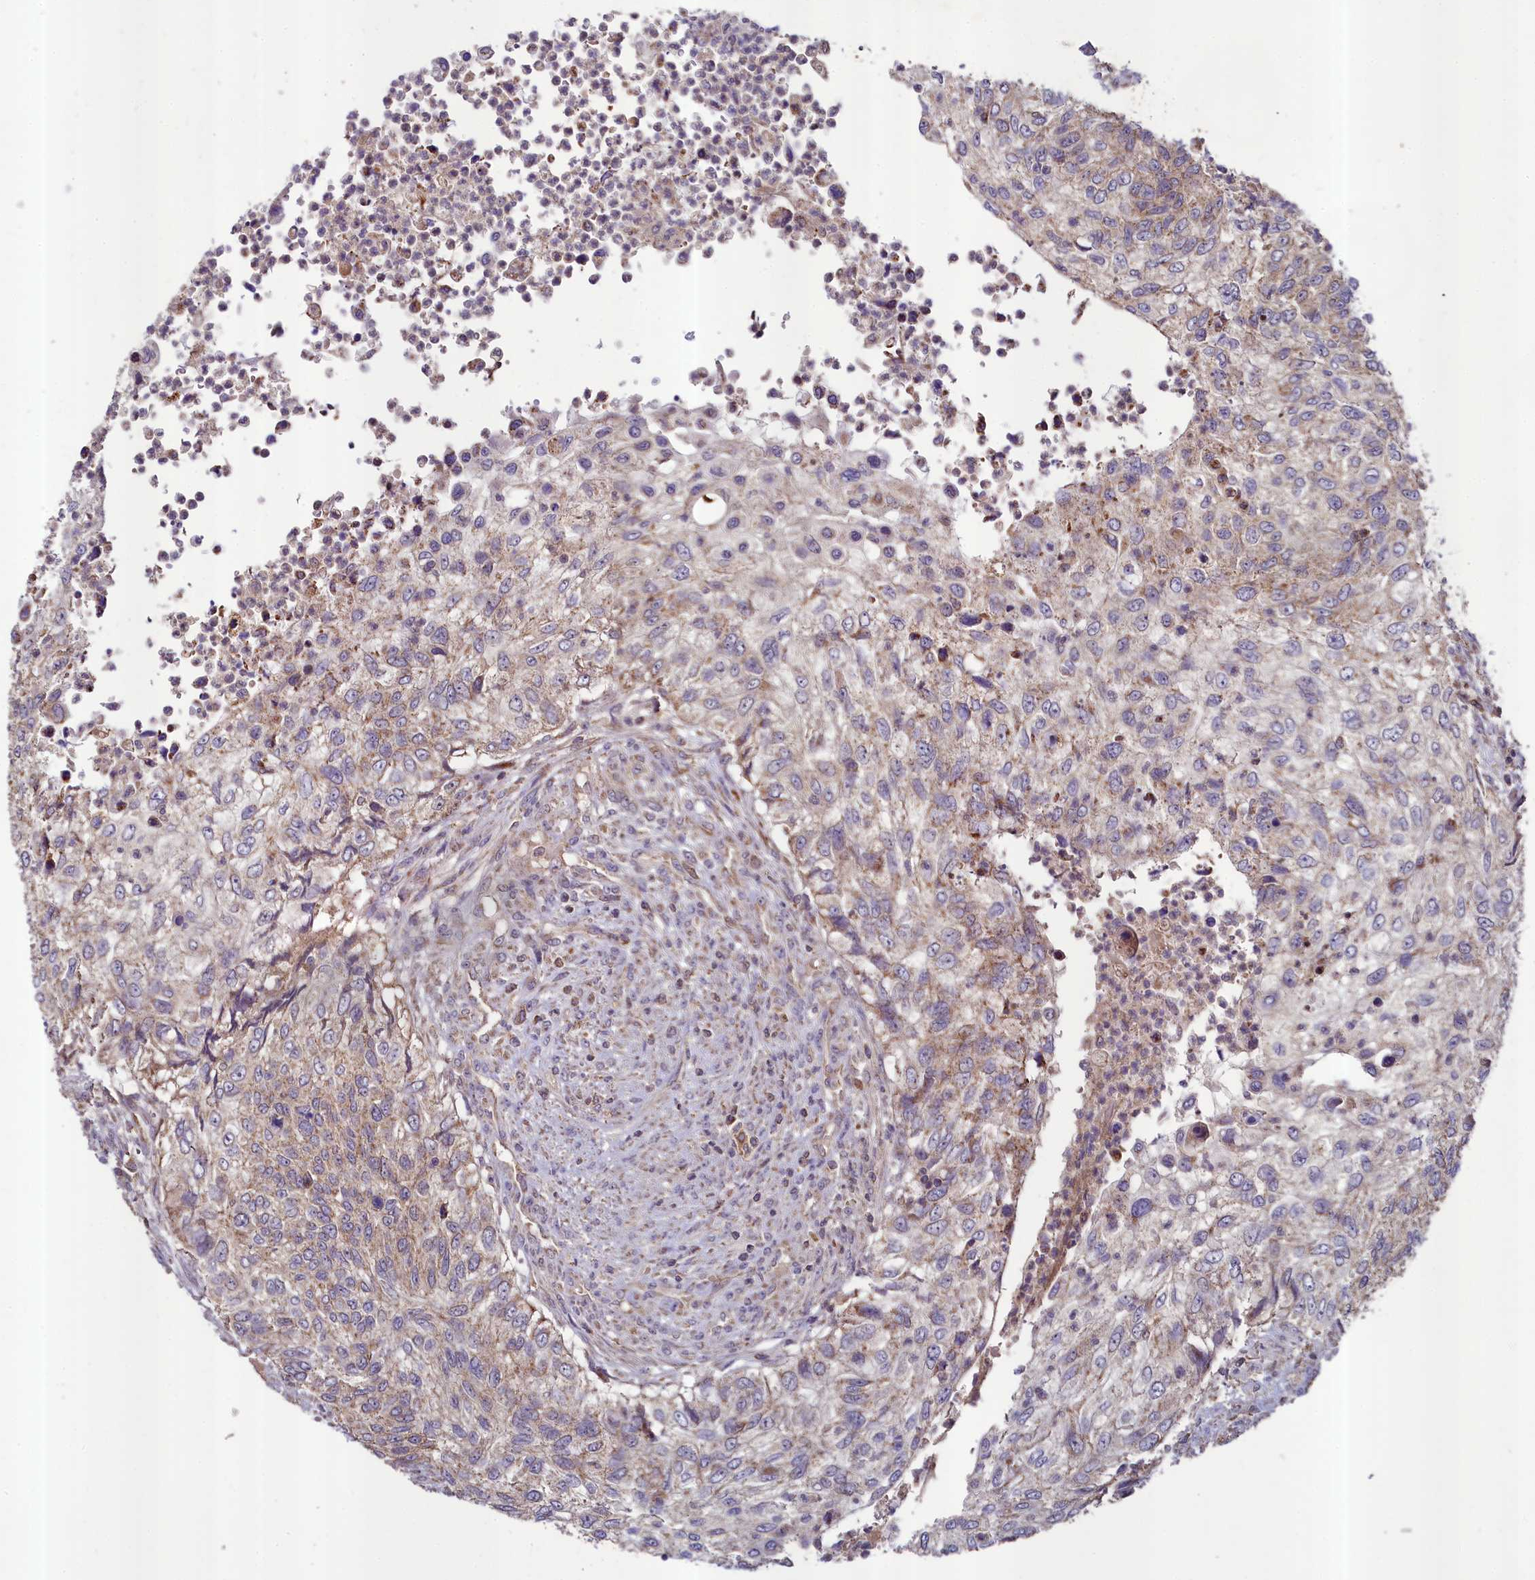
{"staining": {"intensity": "moderate", "quantity": "25%-75%", "location": "cytoplasmic/membranous"}, "tissue": "urothelial cancer", "cell_type": "Tumor cells", "image_type": "cancer", "snomed": [{"axis": "morphology", "description": "Urothelial carcinoma, High grade"}, {"axis": "topography", "description": "Urinary bladder"}], "caption": "This micrograph exhibits immunohistochemistry staining of high-grade urothelial carcinoma, with medium moderate cytoplasmic/membranous staining in about 25%-75% of tumor cells.", "gene": "METTL4", "patient": {"sex": "female", "age": 60}}